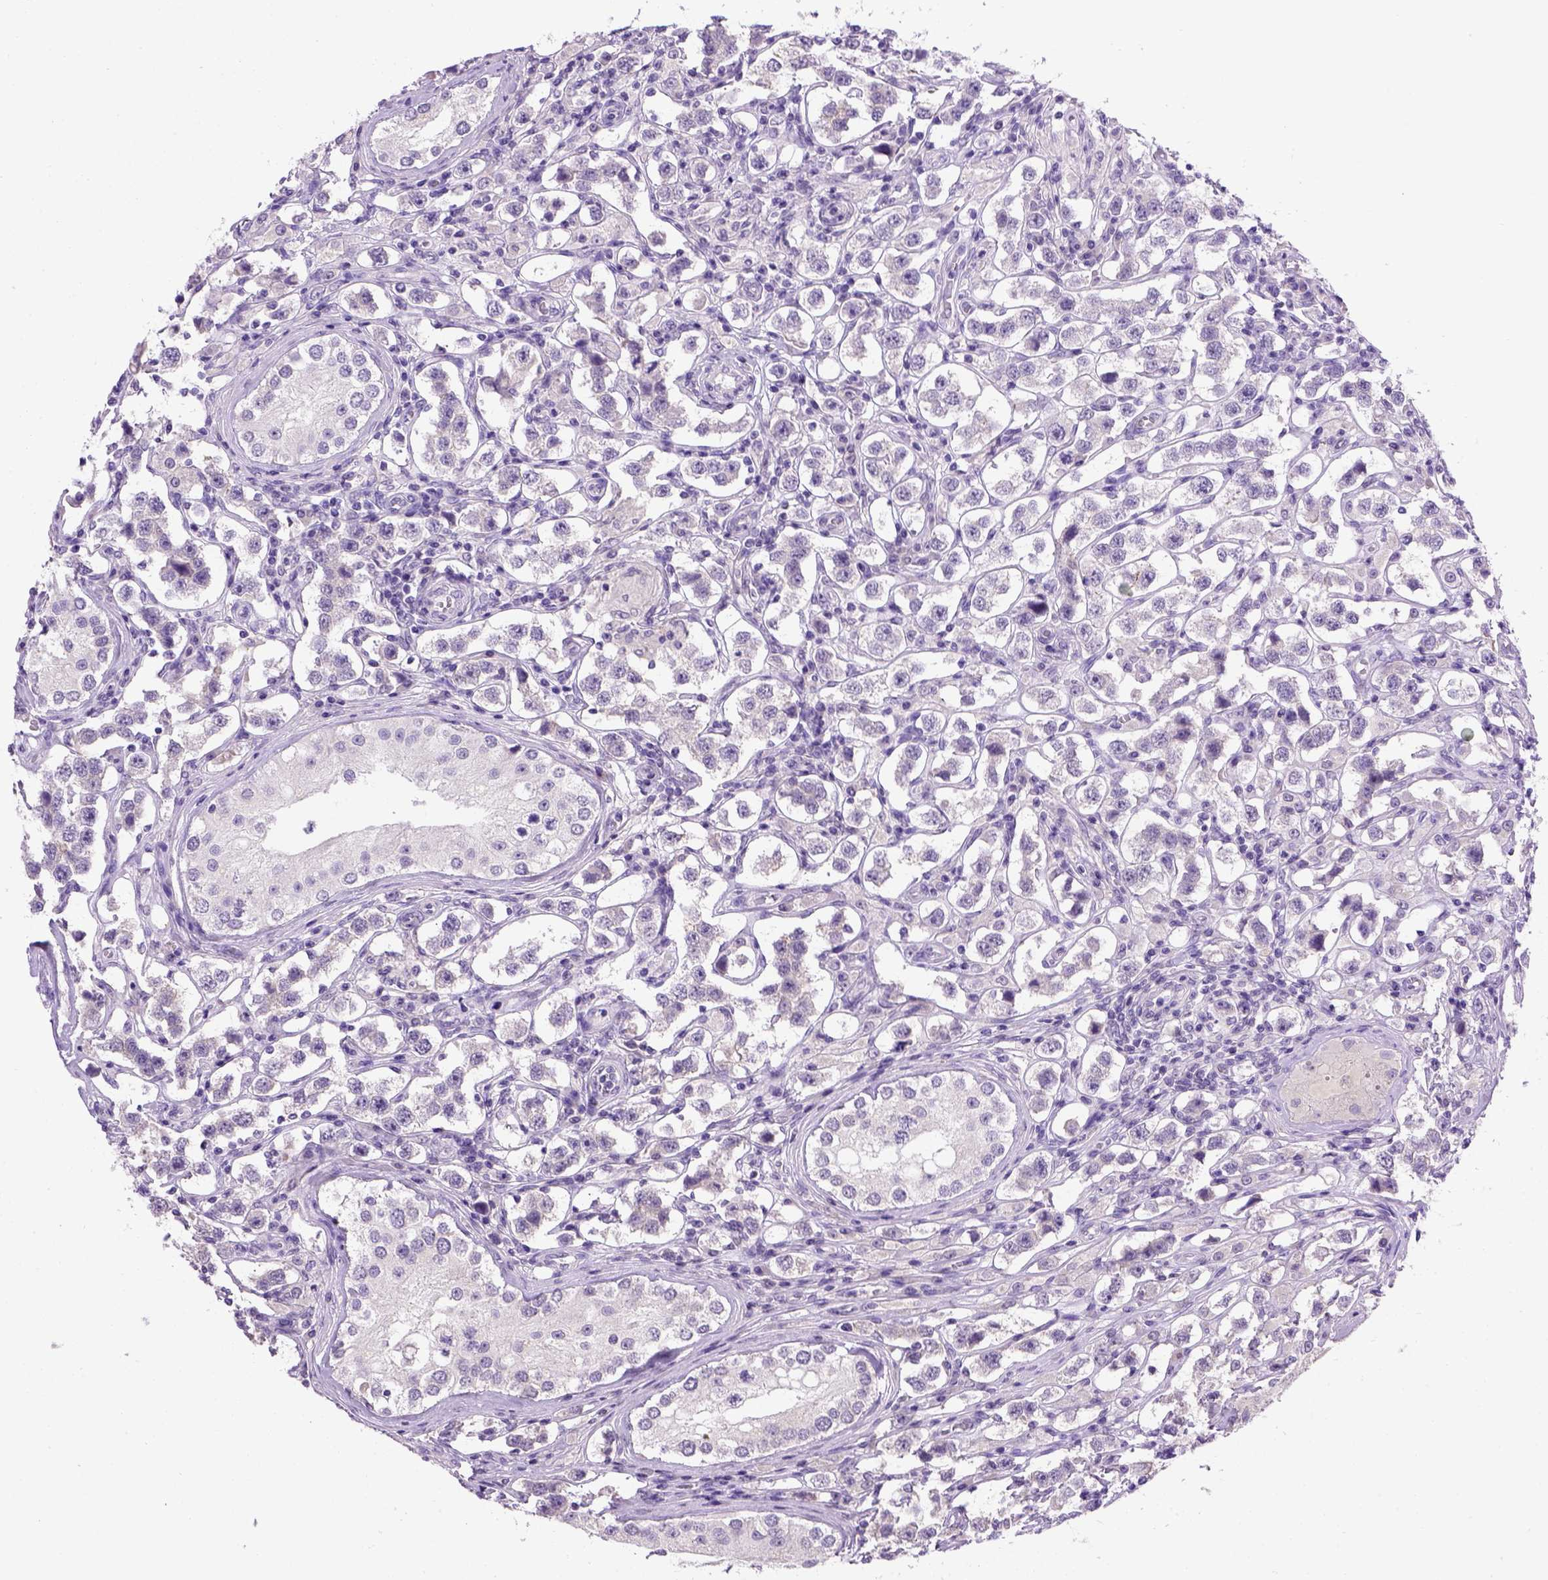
{"staining": {"intensity": "negative", "quantity": "none", "location": "none"}, "tissue": "testis cancer", "cell_type": "Tumor cells", "image_type": "cancer", "snomed": [{"axis": "morphology", "description": "Seminoma, NOS"}, {"axis": "topography", "description": "Testis"}], "caption": "Photomicrograph shows no protein positivity in tumor cells of testis cancer (seminoma) tissue.", "gene": "CDH1", "patient": {"sex": "male", "age": 37}}